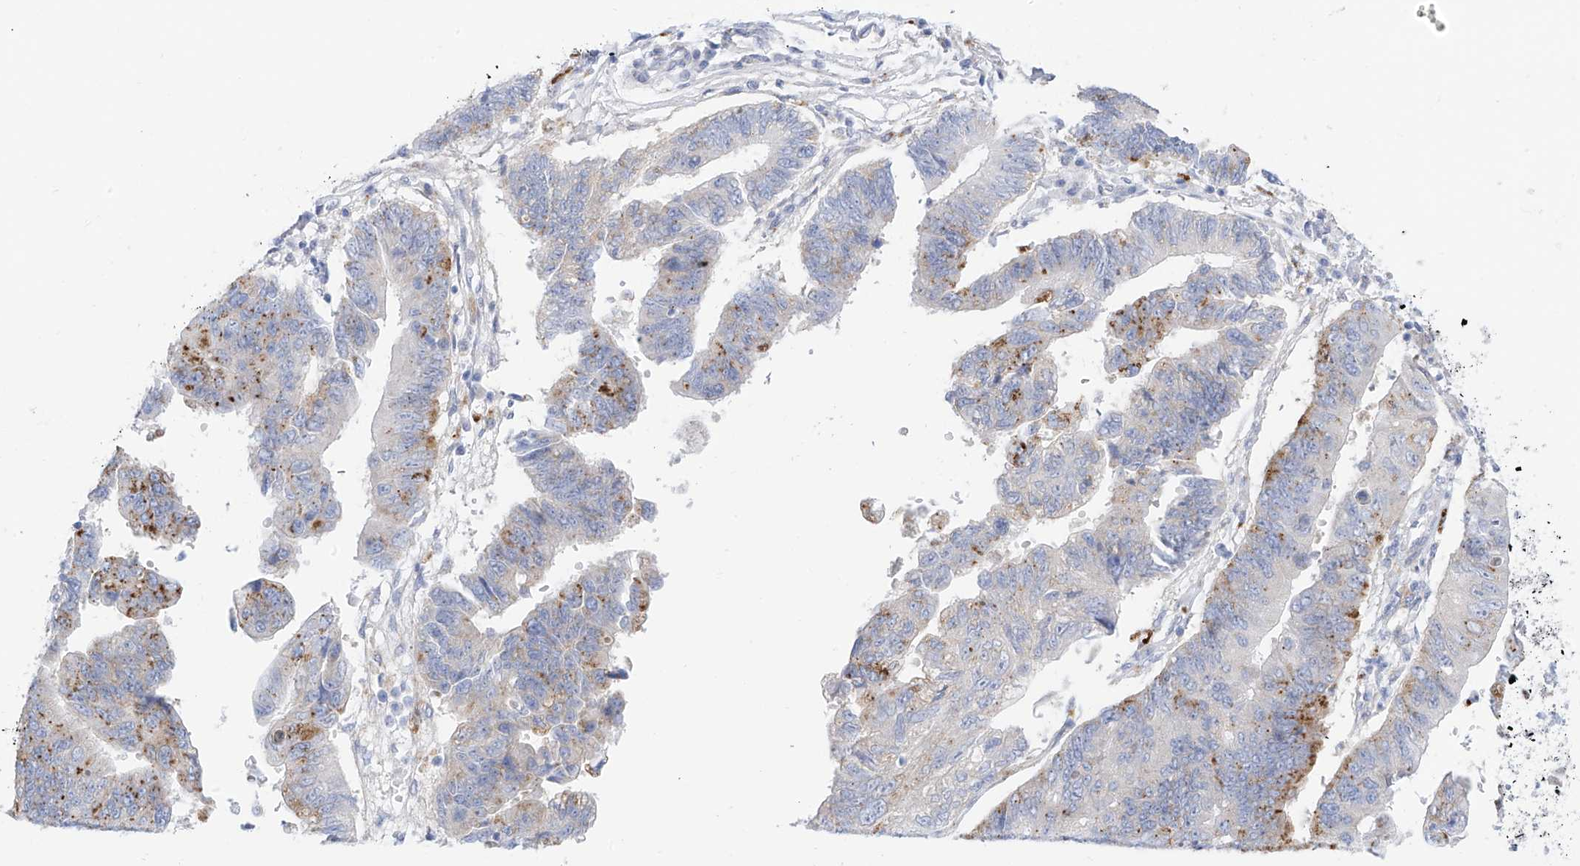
{"staining": {"intensity": "moderate", "quantity": "25%-75%", "location": "cytoplasmic/membranous"}, "tissue": "stomach cancer", "cell_type": "Tumor cells", "image_type": "cancer", "snomed": [{"axis": "morphology", "description": "Adenocarcinoma, NOS"}, {"axis": "topography", "description": "Stomach"}], "caption": "Immunohistochemical staining of adenocarcinoma (stomach) reveals medium levels of moderate cytoplasmic/membranous positivity in approximately 25%-75% of tumor cells.", "gene": "PSPH", "patient": {"sex": "male", "age": 59}}